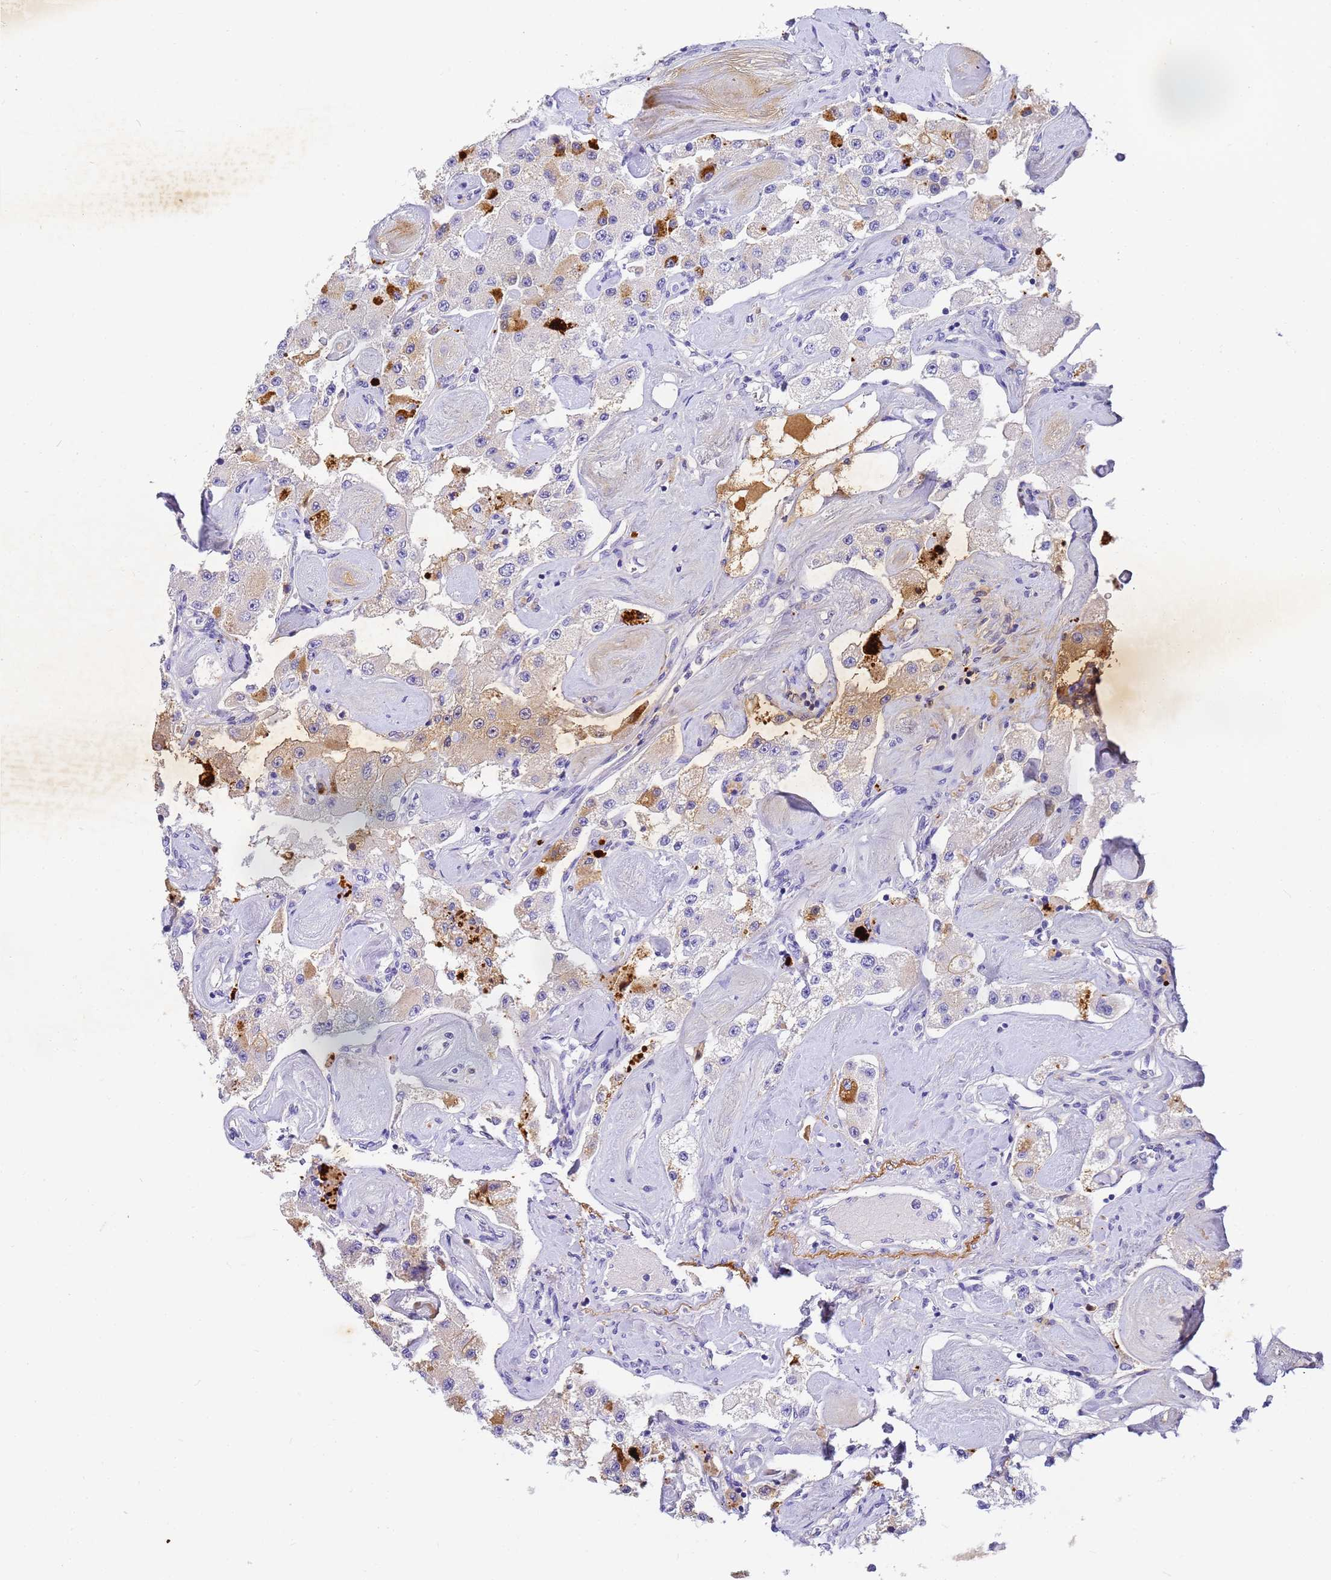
{"staining": {"intensity": "moderate", "quantity": "<25%", "location": "cytoplasmic/membranous"}, "tissue": "carcinoid", "cell_type": "Tumor cells", "image_type": "cancer", "snomed": [{"axis": "morphology", "description": "Carcinoid, malignant, NOS"}, {"axis": "topography", "description": "Pancreas"}], "caption": "An image of human malignant carcinoid stained for a protein demonstrates moderate cytoplasmic/membranous brown staining in tumor cells.", "gene": "CFHR2", "patient": {"sex": "male", "age": 41}}